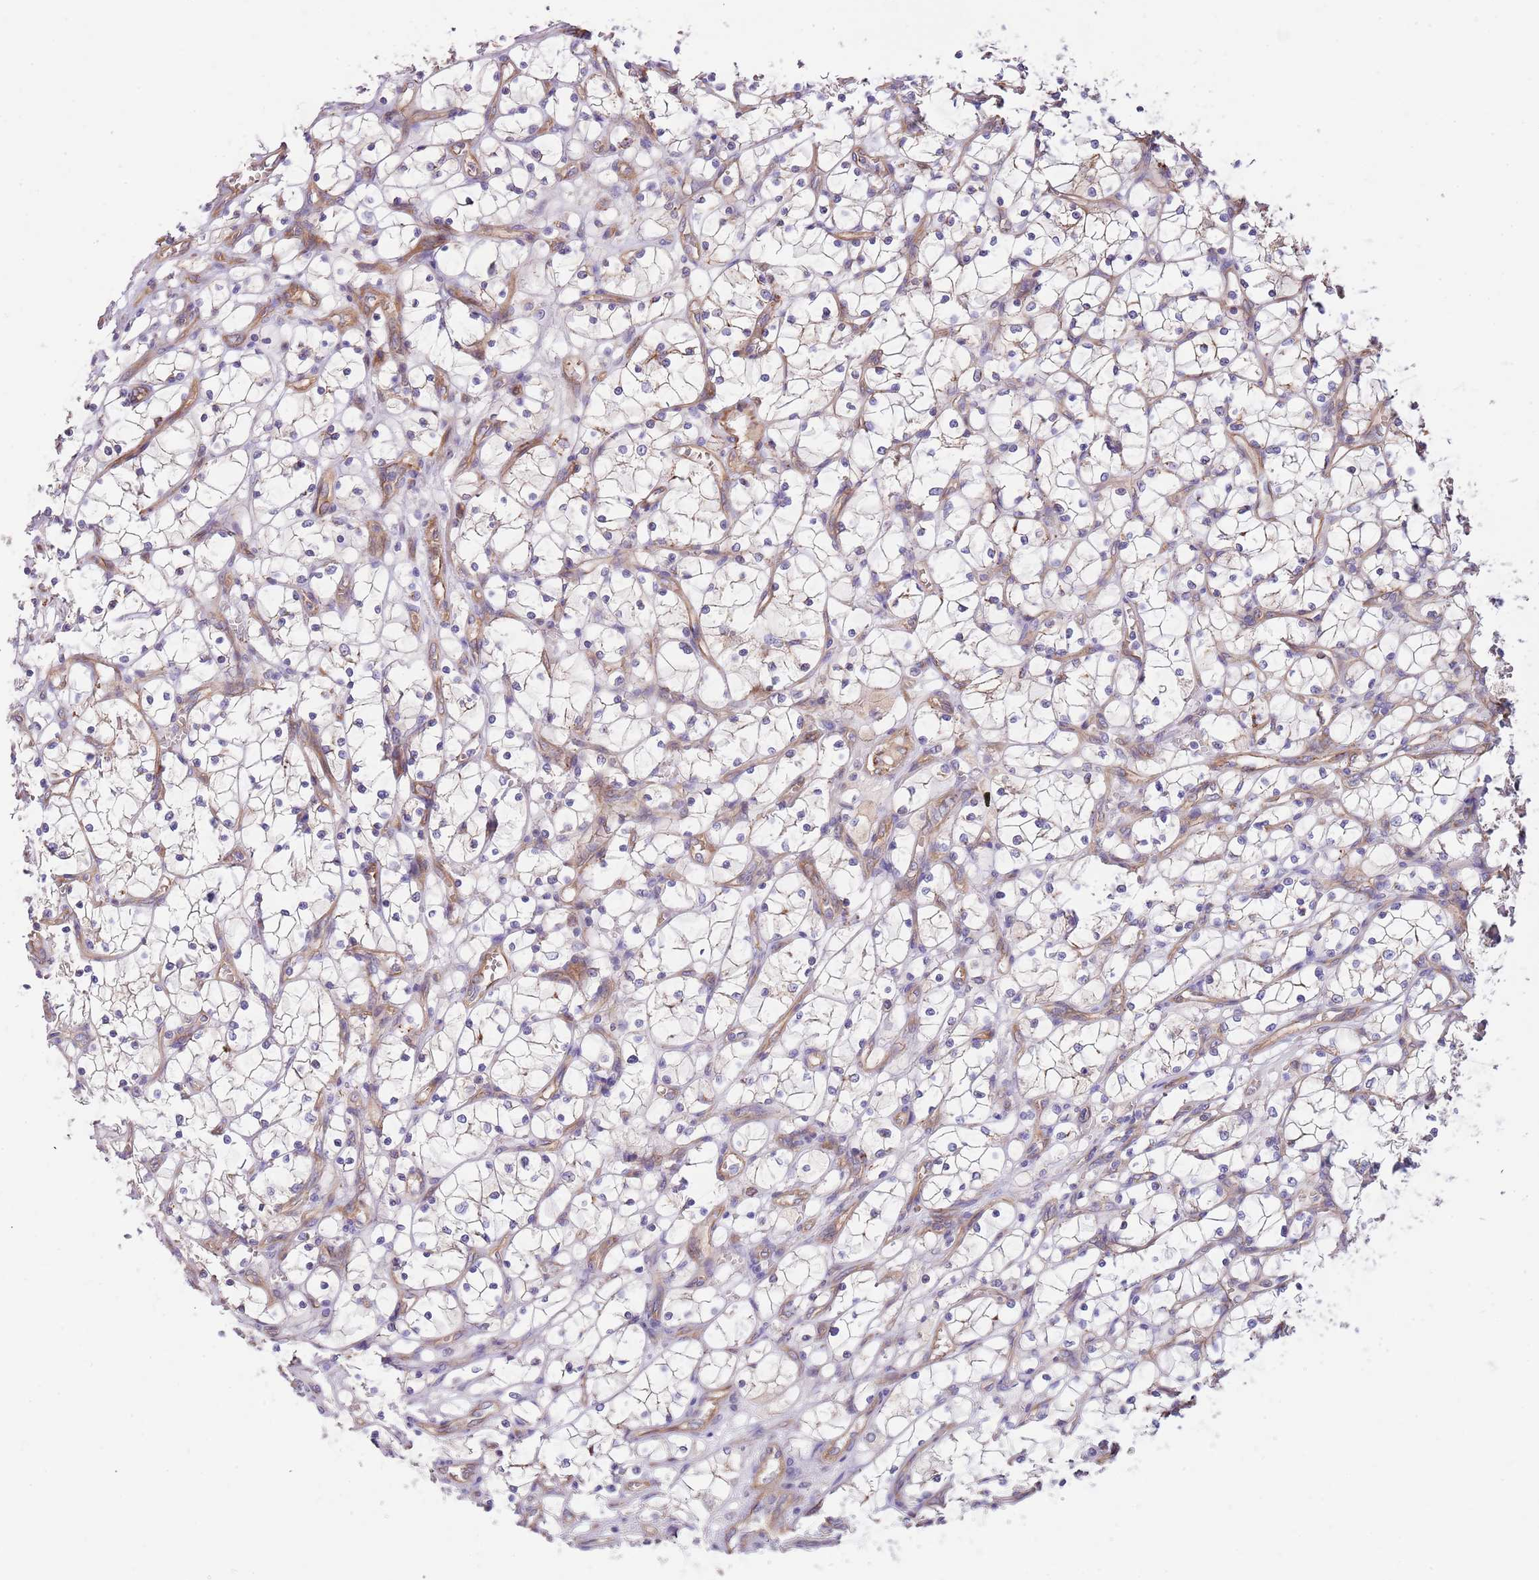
{"staining": {"intensity": "negative", "quantity": "none", "location": "none"}, "tissue": "renal cancer", "cell_type": "Tumor cells", "image_type": "cancer", "snomed": [{"axis": "morphology", "description": "Adenocarcinoma, NOS"}, {"axis": "topography", "description": "Kidney"}], "caption": "Immunohistochemistry photomicrograph of neoplastic tissue: adenocarcinoma (renal) stained with DAB (3,3'-diaminobenzidine) shows no significant protein positivity in tumor cells.", "gene": "DOCK6", "patient": {"sex": "female", "age": 69}}